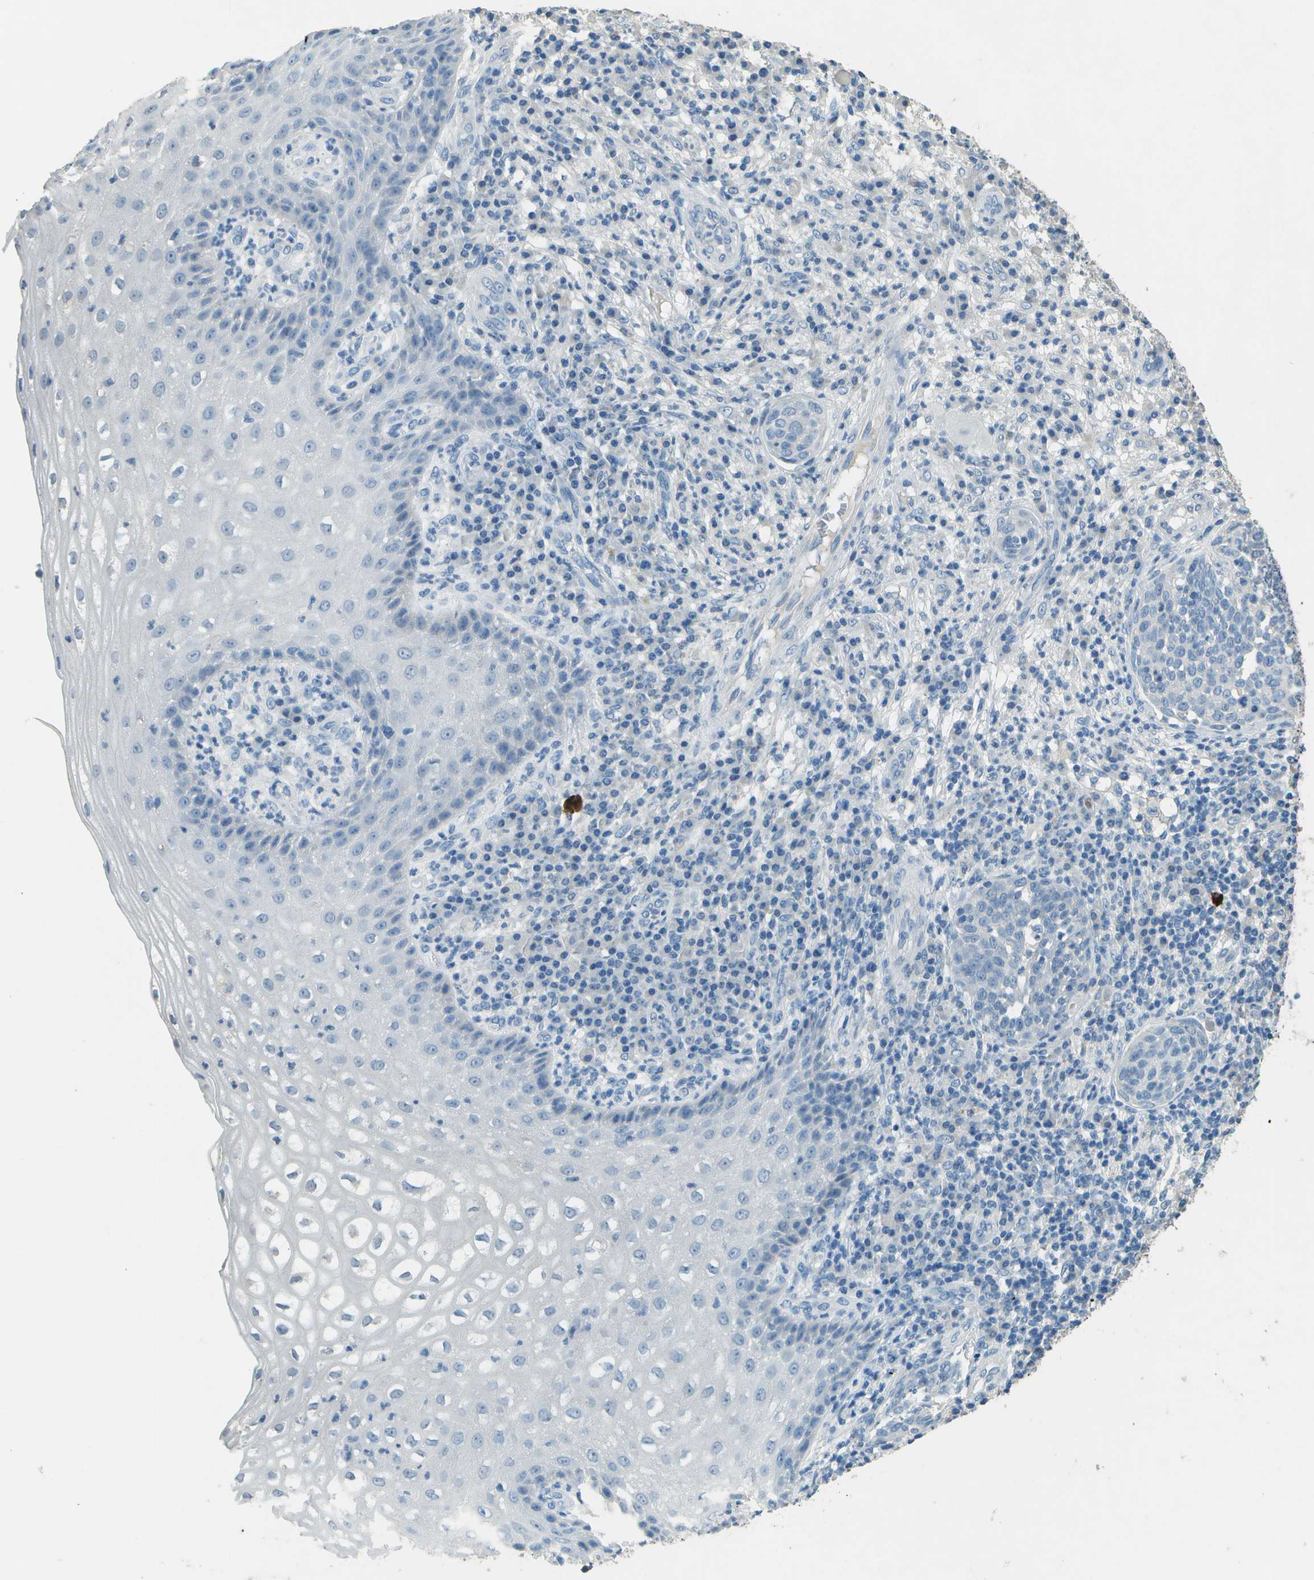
{"staining": {"intensity": "negative", "quantity": "none", "location": "none"}, "tissue": "cervical cancer", "cell_type": "Tumor cells", "image_type": "cancer", "snomed": [{"axis": "morphology", "description": "Squamous cell carcinoma, NOS"}, {"axis": "topography", "description": "Cervix"}], "caption": "The photomicrograph shows no significant staining in tumor cells of cervical squamous cell carcinoma.", "gene": "LGI2", "patient": {"sex": "female", "age": 34}}